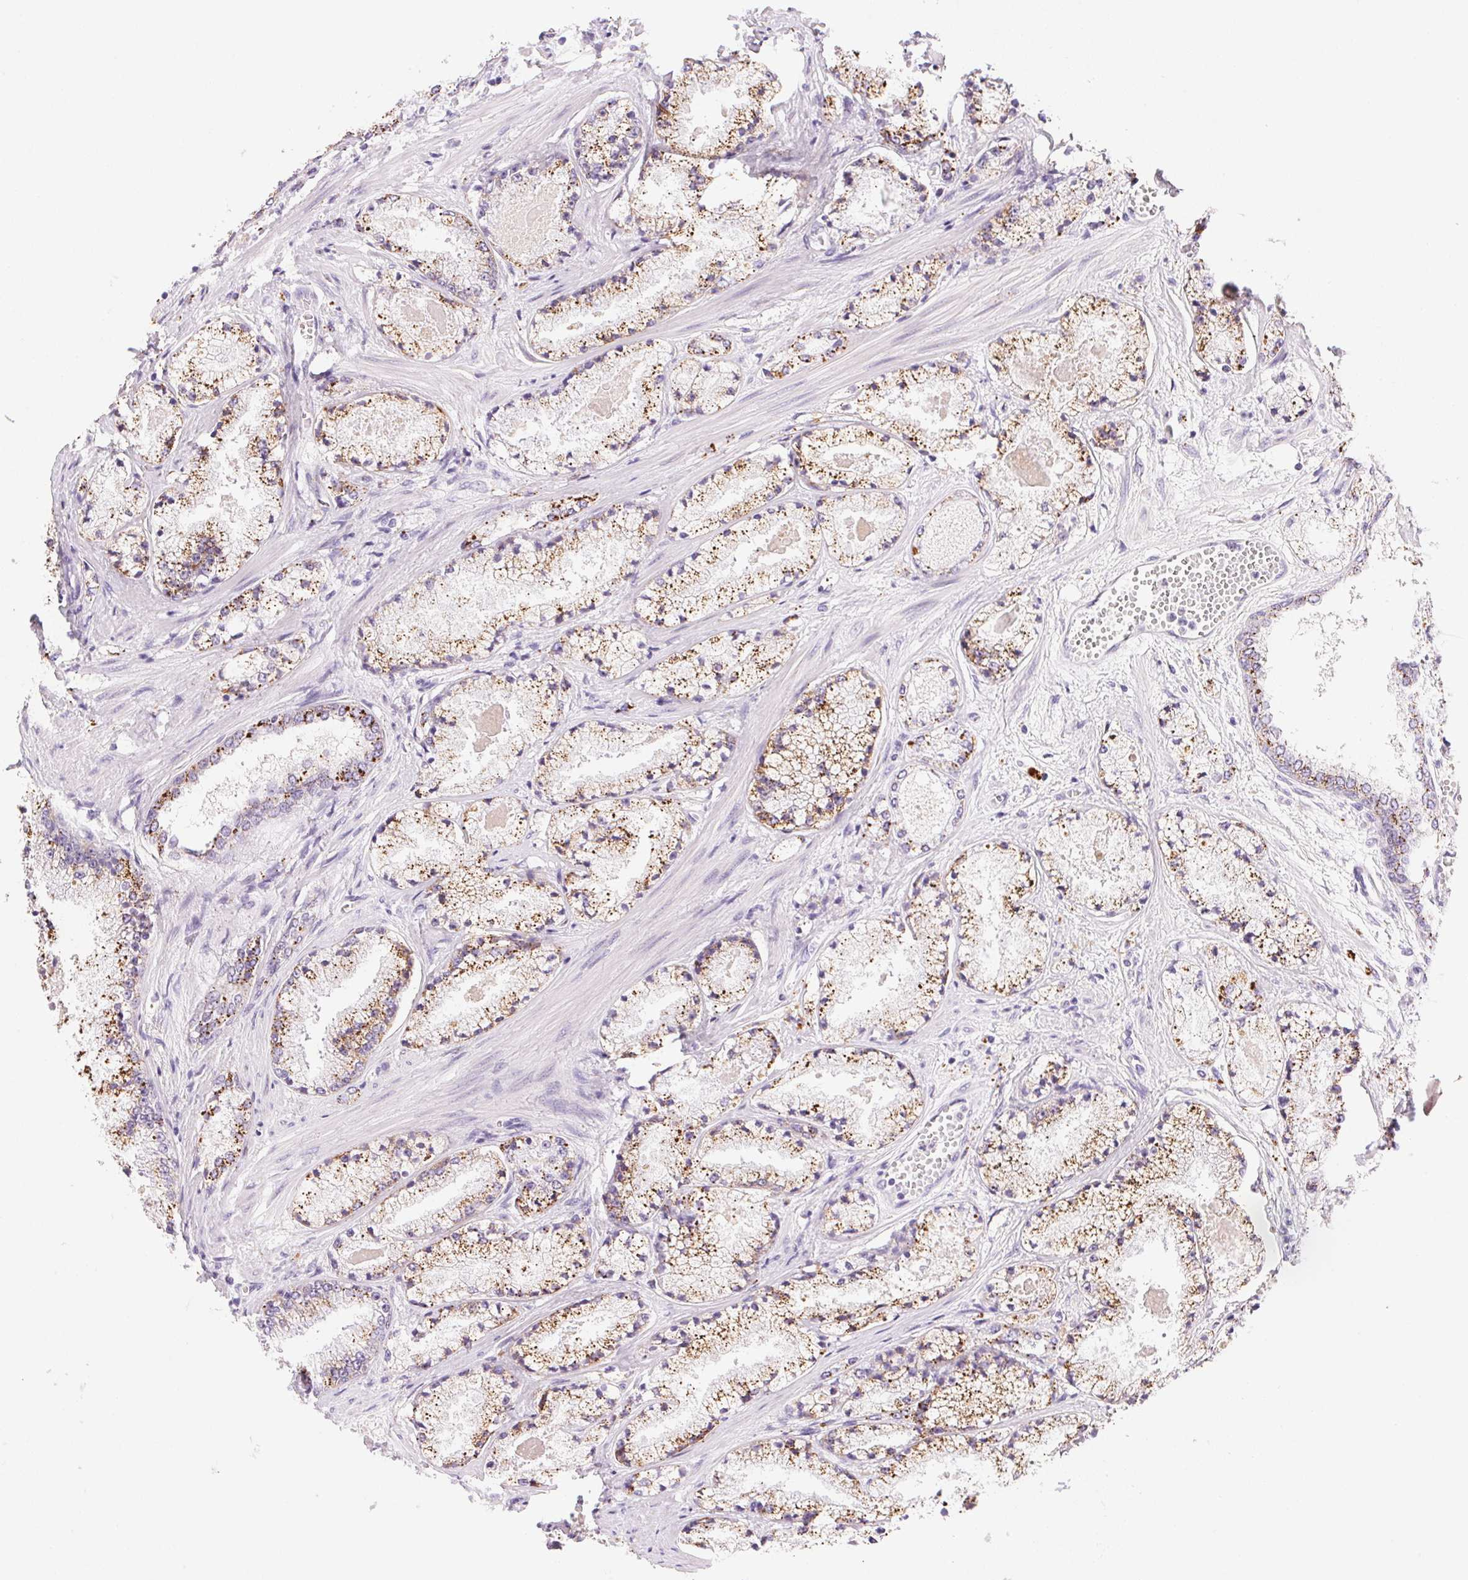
{"staining": {"intensity": "strong", "quantity": ">75%", "location": "cytoplasmic/membranous"}, "tissue": "prostate cancer", "cell_type": "Tumor cells", "image_type": "cancer", "snomed": [{"axis": "morphology", "description": "Adenocarcinoma, High grade"}, {"axis": "topography", "description": "Prostate"}], "caption": "A brown stain labels strong cytoplasmic/membranous staining of a protein in human prostate cancer tumor cells.", "gene": "TEKT1", "patient": {"sex": "male", "age": 63}}